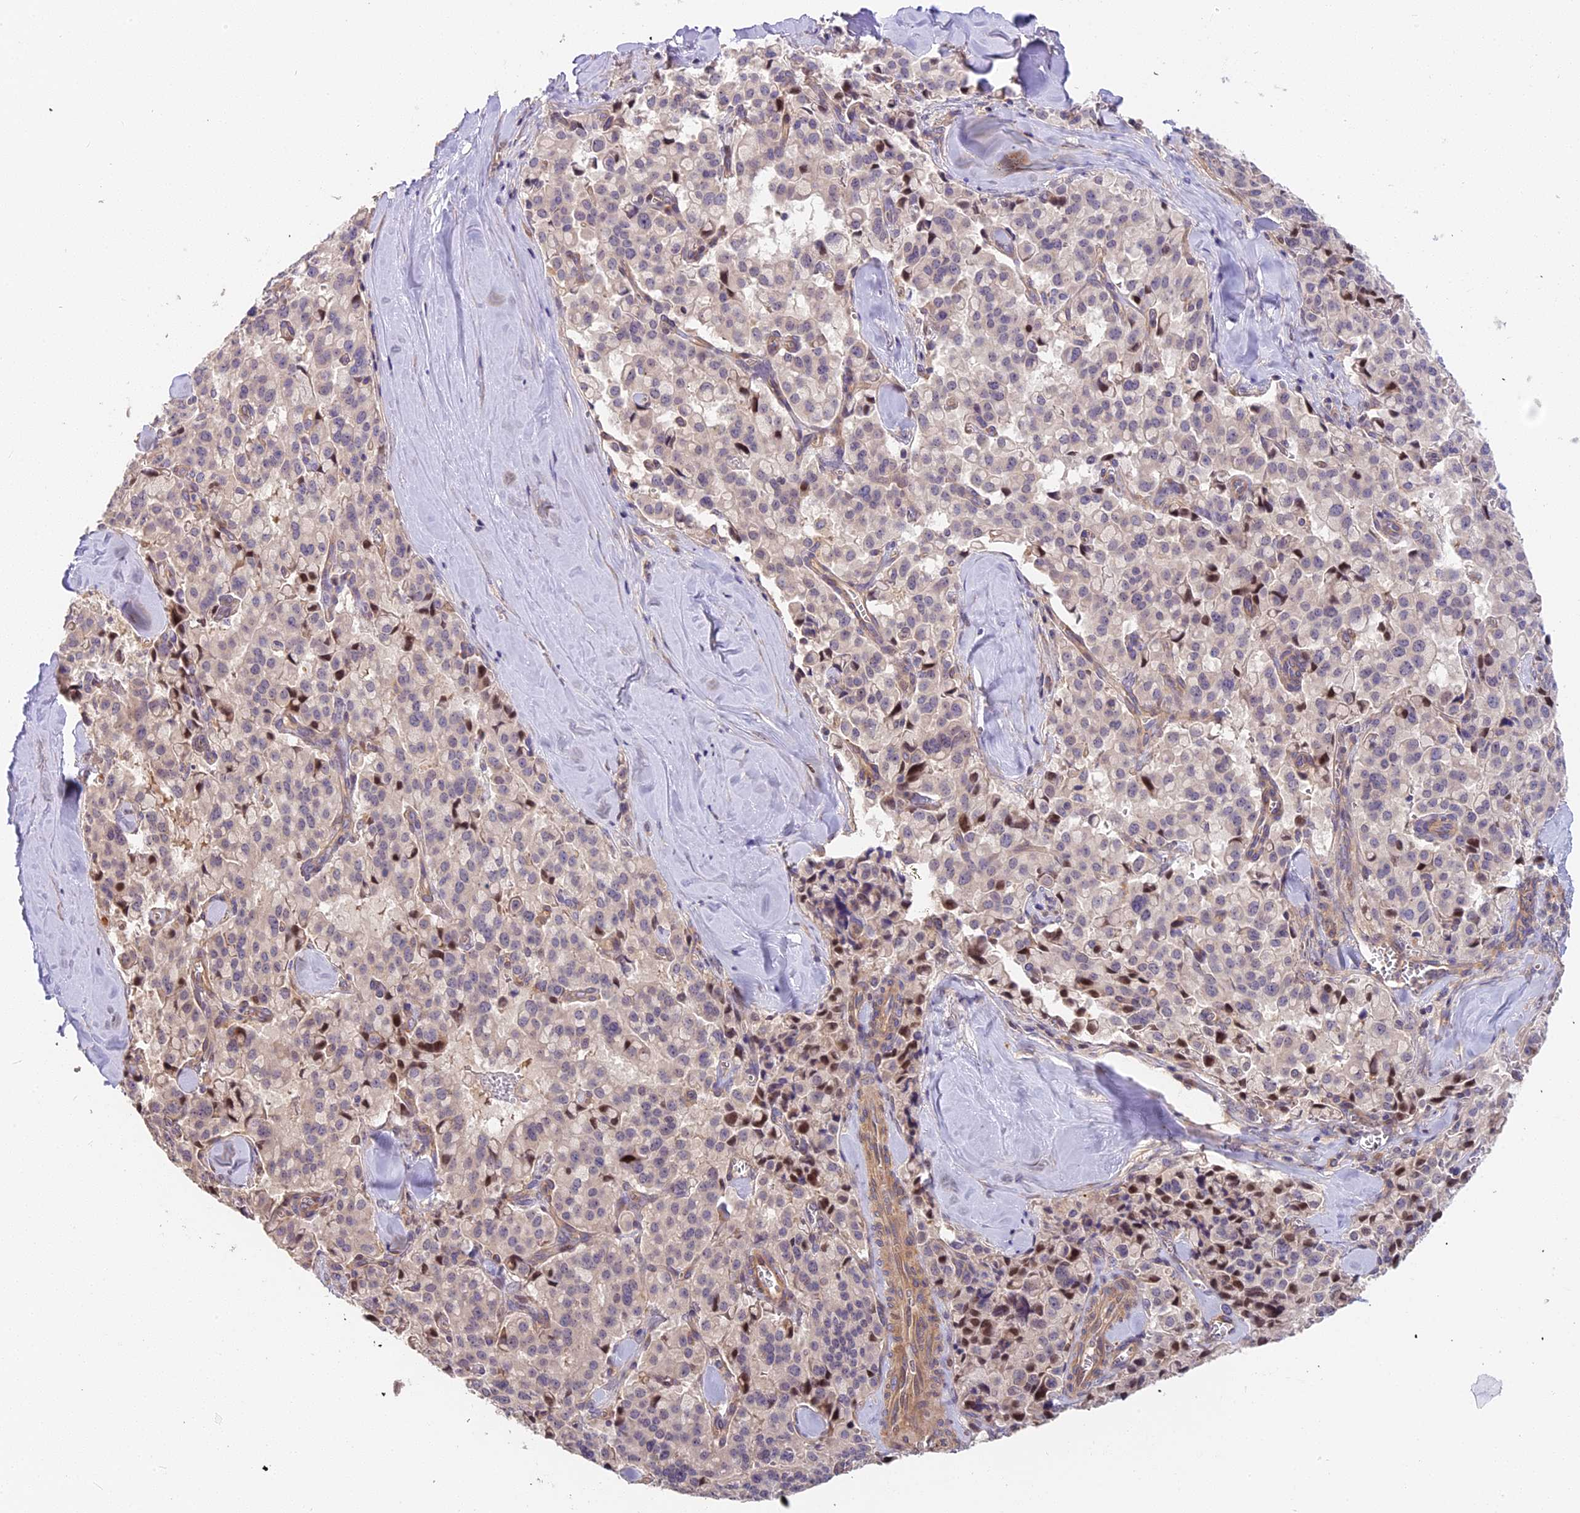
{"staining": {"intensity": "moderate", "quantity": "<25%", "location": "nuclear"}, "tissue": "pancreatic cancer", "cell_type": "Tumor cells", "image_type": "cancer", "snomed": [{"axis": "morphology", "description": "Adenocarcinoma, NOS"}, {"axis": "topography", "description": "Pancreas"}], "caption": "Moderate nuclear protein expression is present in approximately <25% of tumor cells in pancreatic cancer (adenocarcinoma).", "gene": "ARHGAP17", "patient": {"sex": "male", "age": 65}}